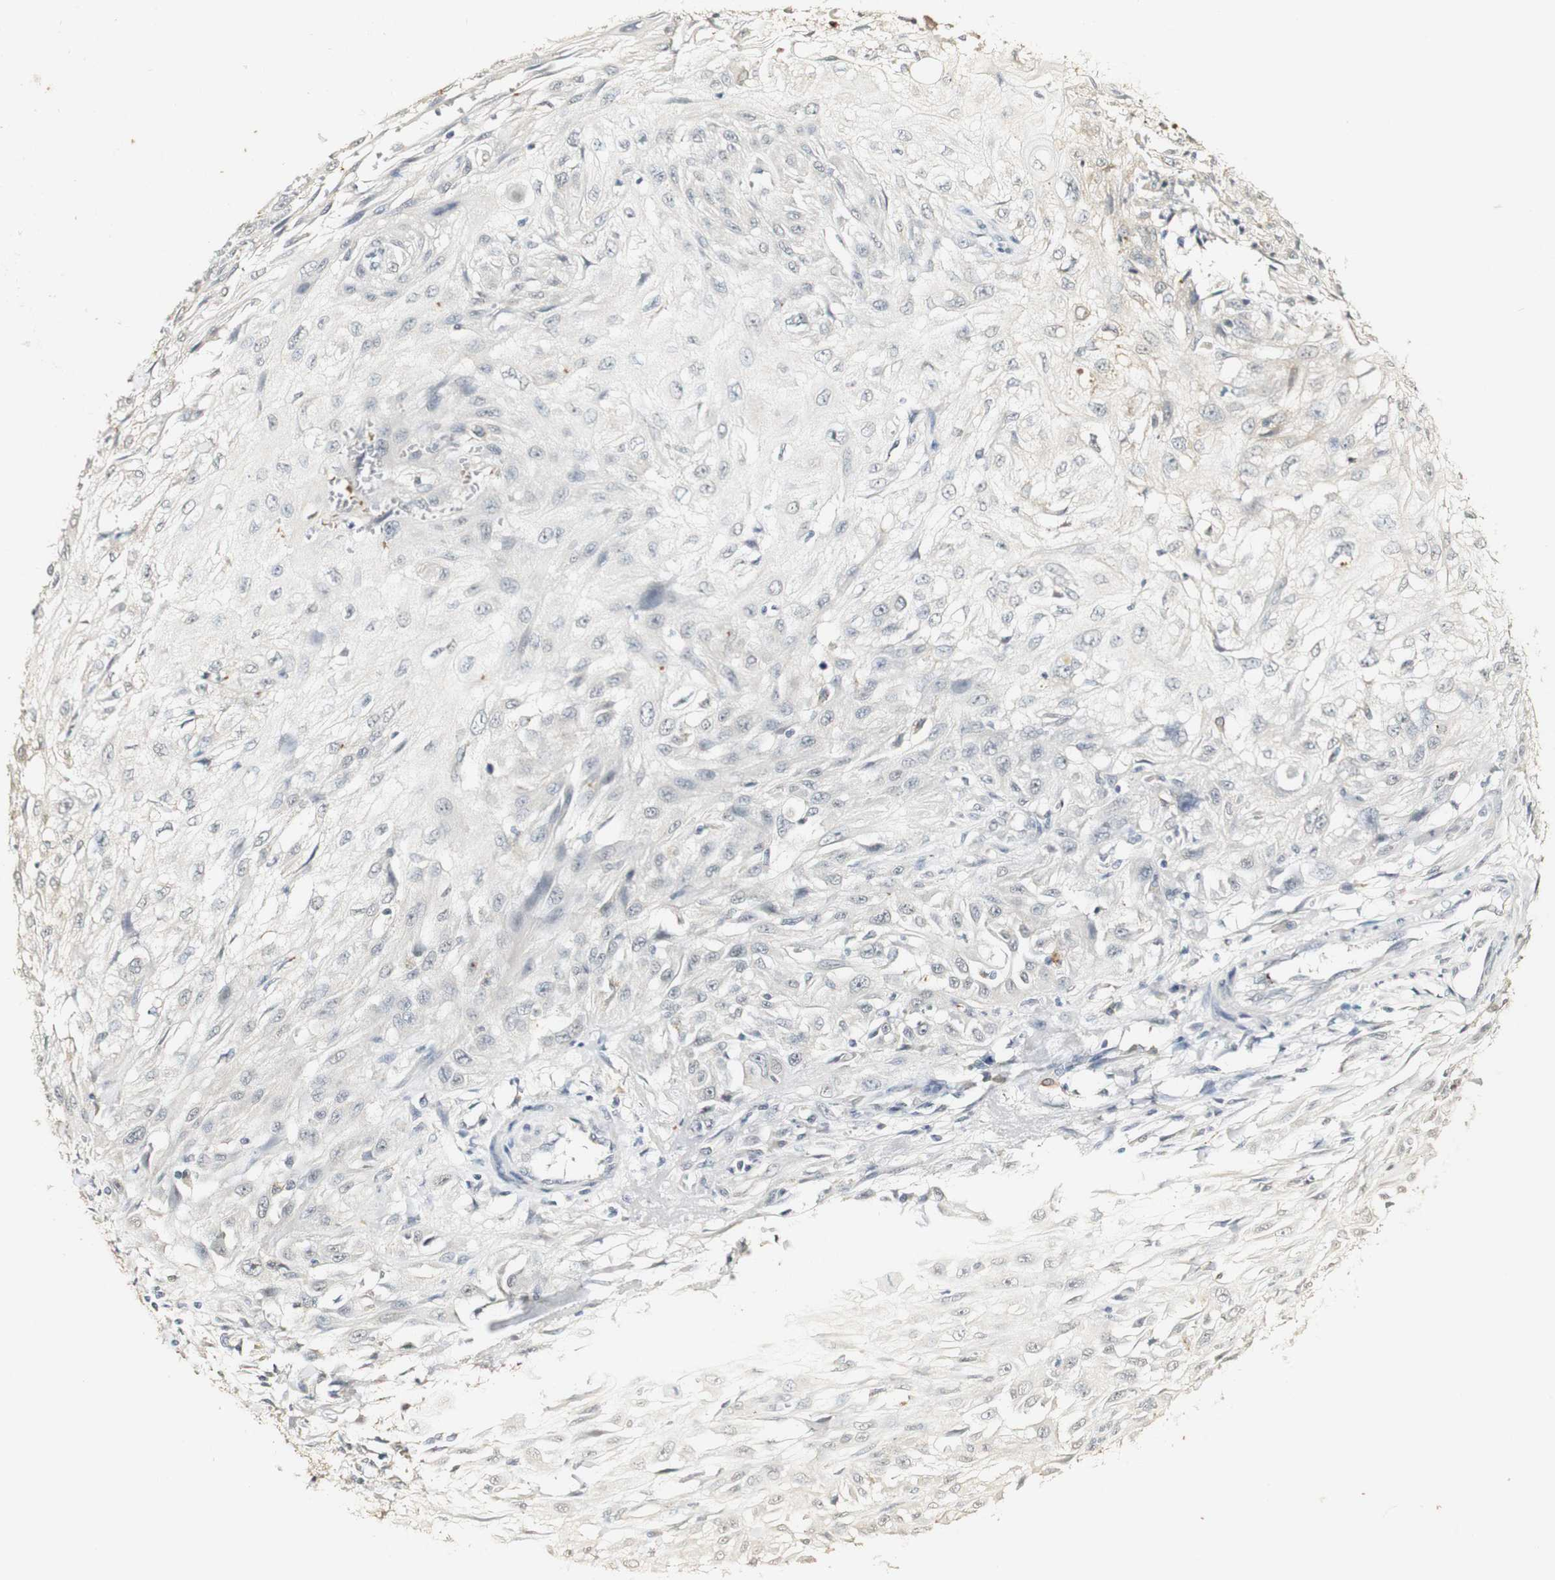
{"staining": {"intensity": "negative", "quantity": "none", "location": "none"}, "tissue": "skin cancer", "cell_type": "Tumor cells", "image_type": "cancer", "snomed": [{"axis": "morphology", "description": "Squamous cell carcinoma, NOS"}, {"axis": "topography", "description": "Skin"}], "caption": "Skin squamous cell carcinoma was stained to show a protein in brown. There is no significant positivity in tumor cells. The staining is performed using DAB brown chromogen with nuclei counter-stained in using hematoxylin.", "gene": "SYT7", "patient": {"sex": "male", "age": 75}}